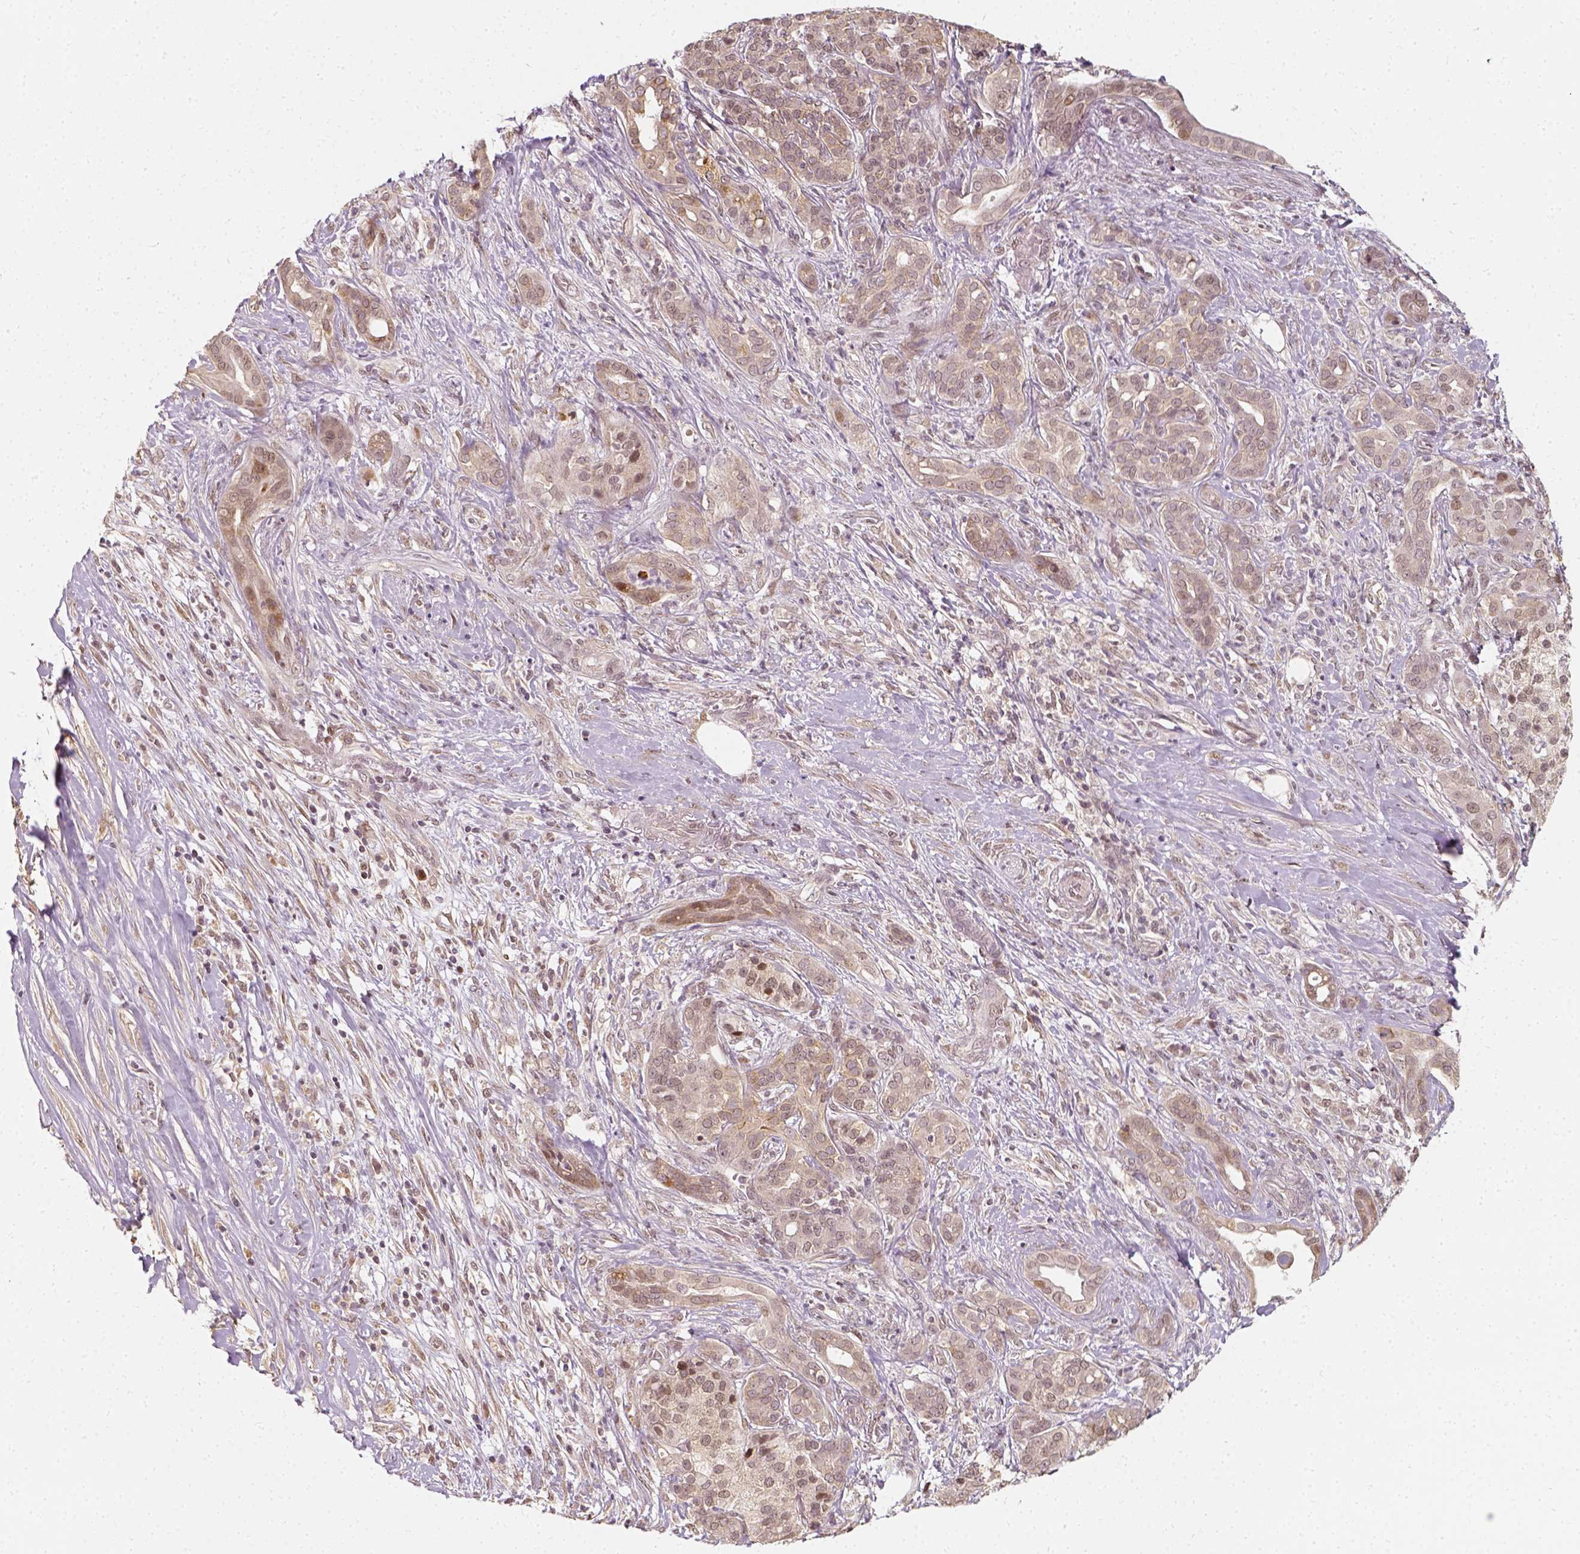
{"staining": {"intensity": "weak", "quantity": ">75%", "location": "cytoplasmic/membranous"}, "tissue": "pancreatic cancer", "cell_type": "Tumor cells", "image_type": "cancer", "snomed": [{"axis": "morphology", "description": "Normal tissue, NOS"}, {"axis": "morphology", "description": "Inflammation, NOS"}, {"axis": "morphology", "description": "Adenocarcinoma, NOS"}, {"axis": "topography", "description": "Pancreas"}], "caption": "Immunohistochemical staining of human pancreatic adenocarcinoma reveals low levels of weak cytoplasmic/membranous staining in about >75% of tumor cells. (Stains: DAB in brown, nuclei in blue, Microscopy: brightfield microscopy at high magnification).", "gene": "ZMAT3", "patient": {"sex": "male", "age": 57}}